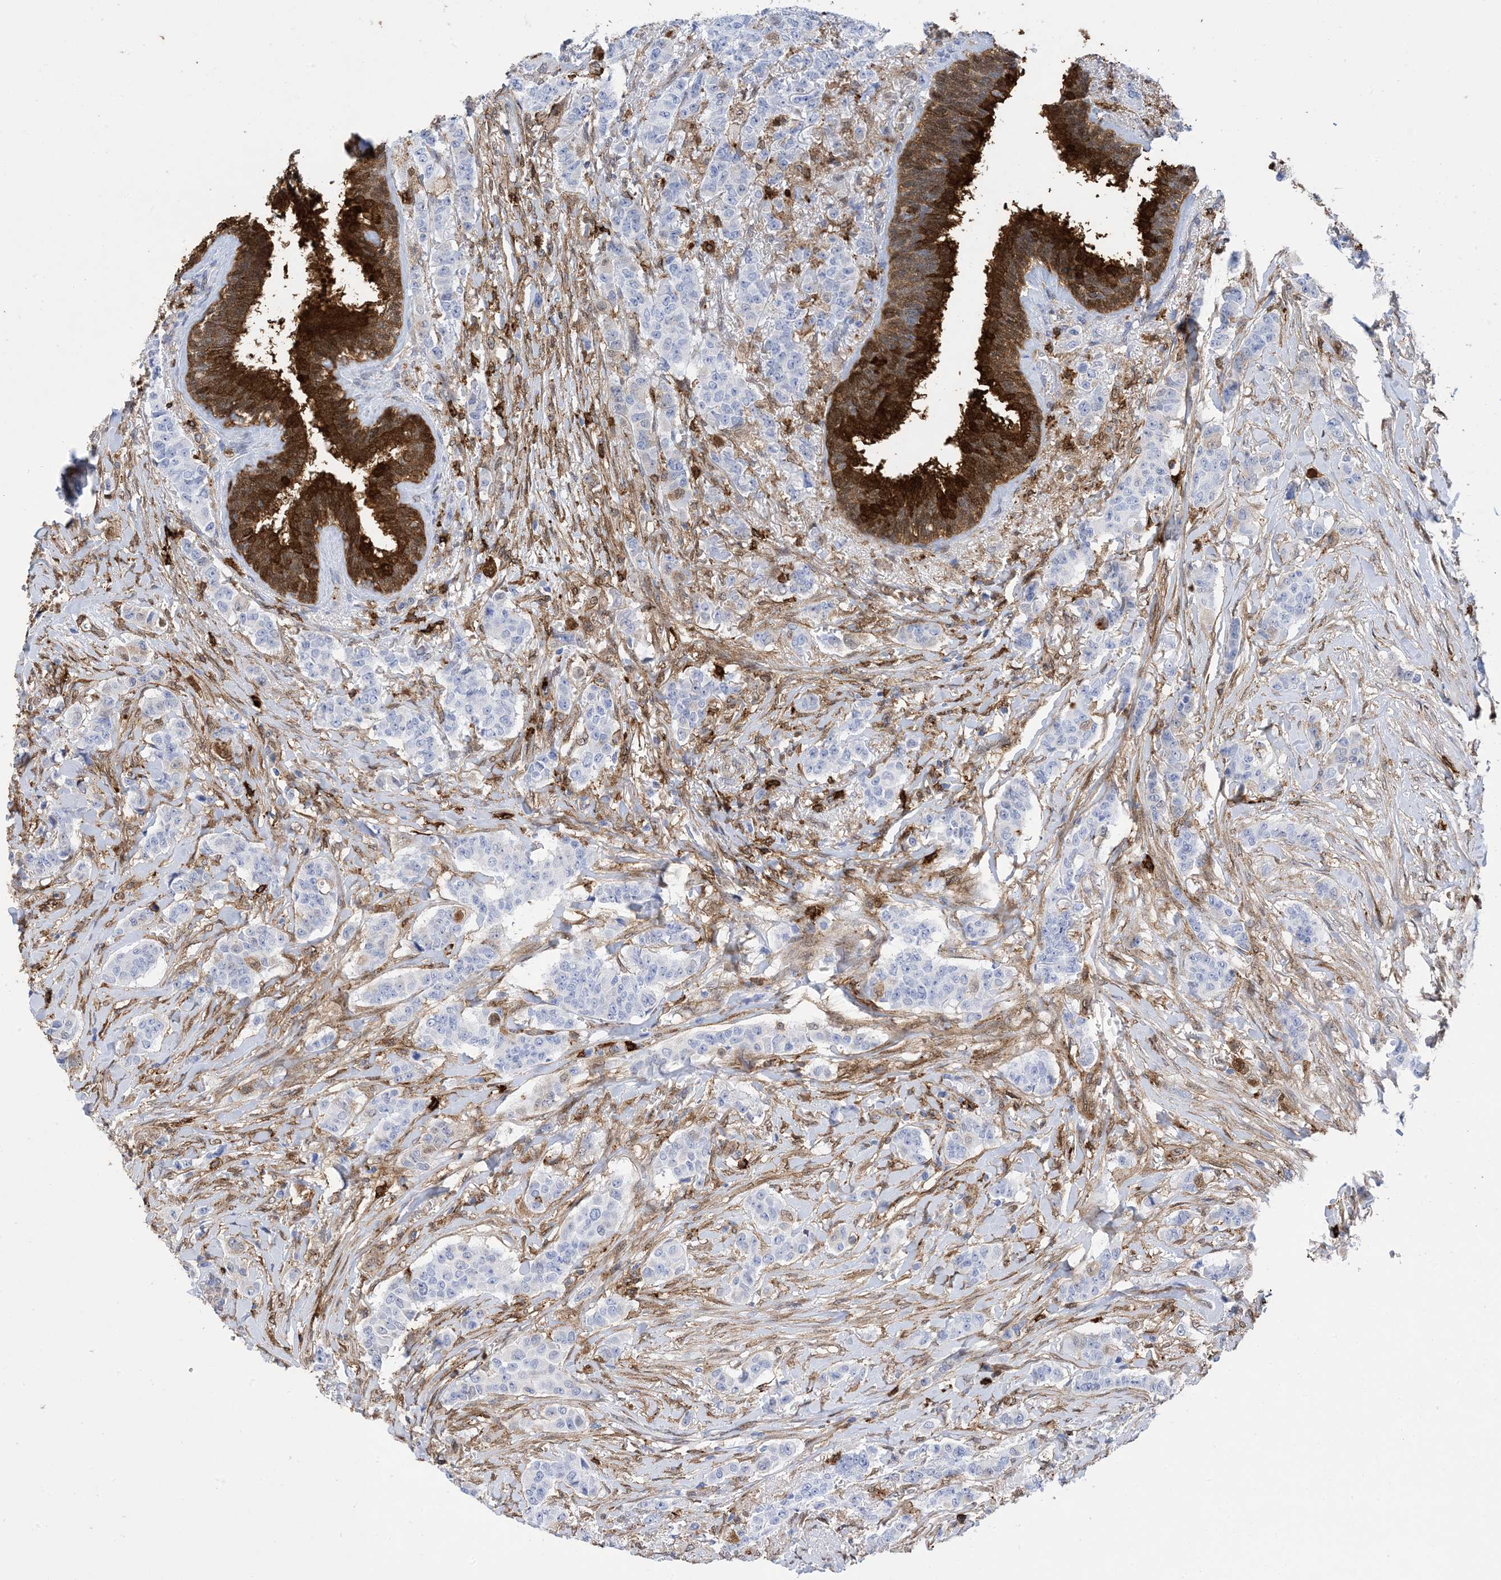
{"staining": {"intensity": "negative", "quantity": "none", "location": "none"}, "tissue": "breast cancer", "cell_type": "Tumor cells", "image_type": "cancer", "snomed": [{"axis": "morphology", "description": "Duct carcinoma"}, {"axis": "topography", "description": "Breast"}], "caption": "A photomicrograph of human invasive ductal carcinoma (breast) is negative for staining in tumor cells. The staining is performed using DAB (3,3'-diaminobenzidine) brown chromogen with nuclei counter-stained in using hematoxylin.", "gene": "ANXA1", "patient": {"sex": "female", "age": 40}}